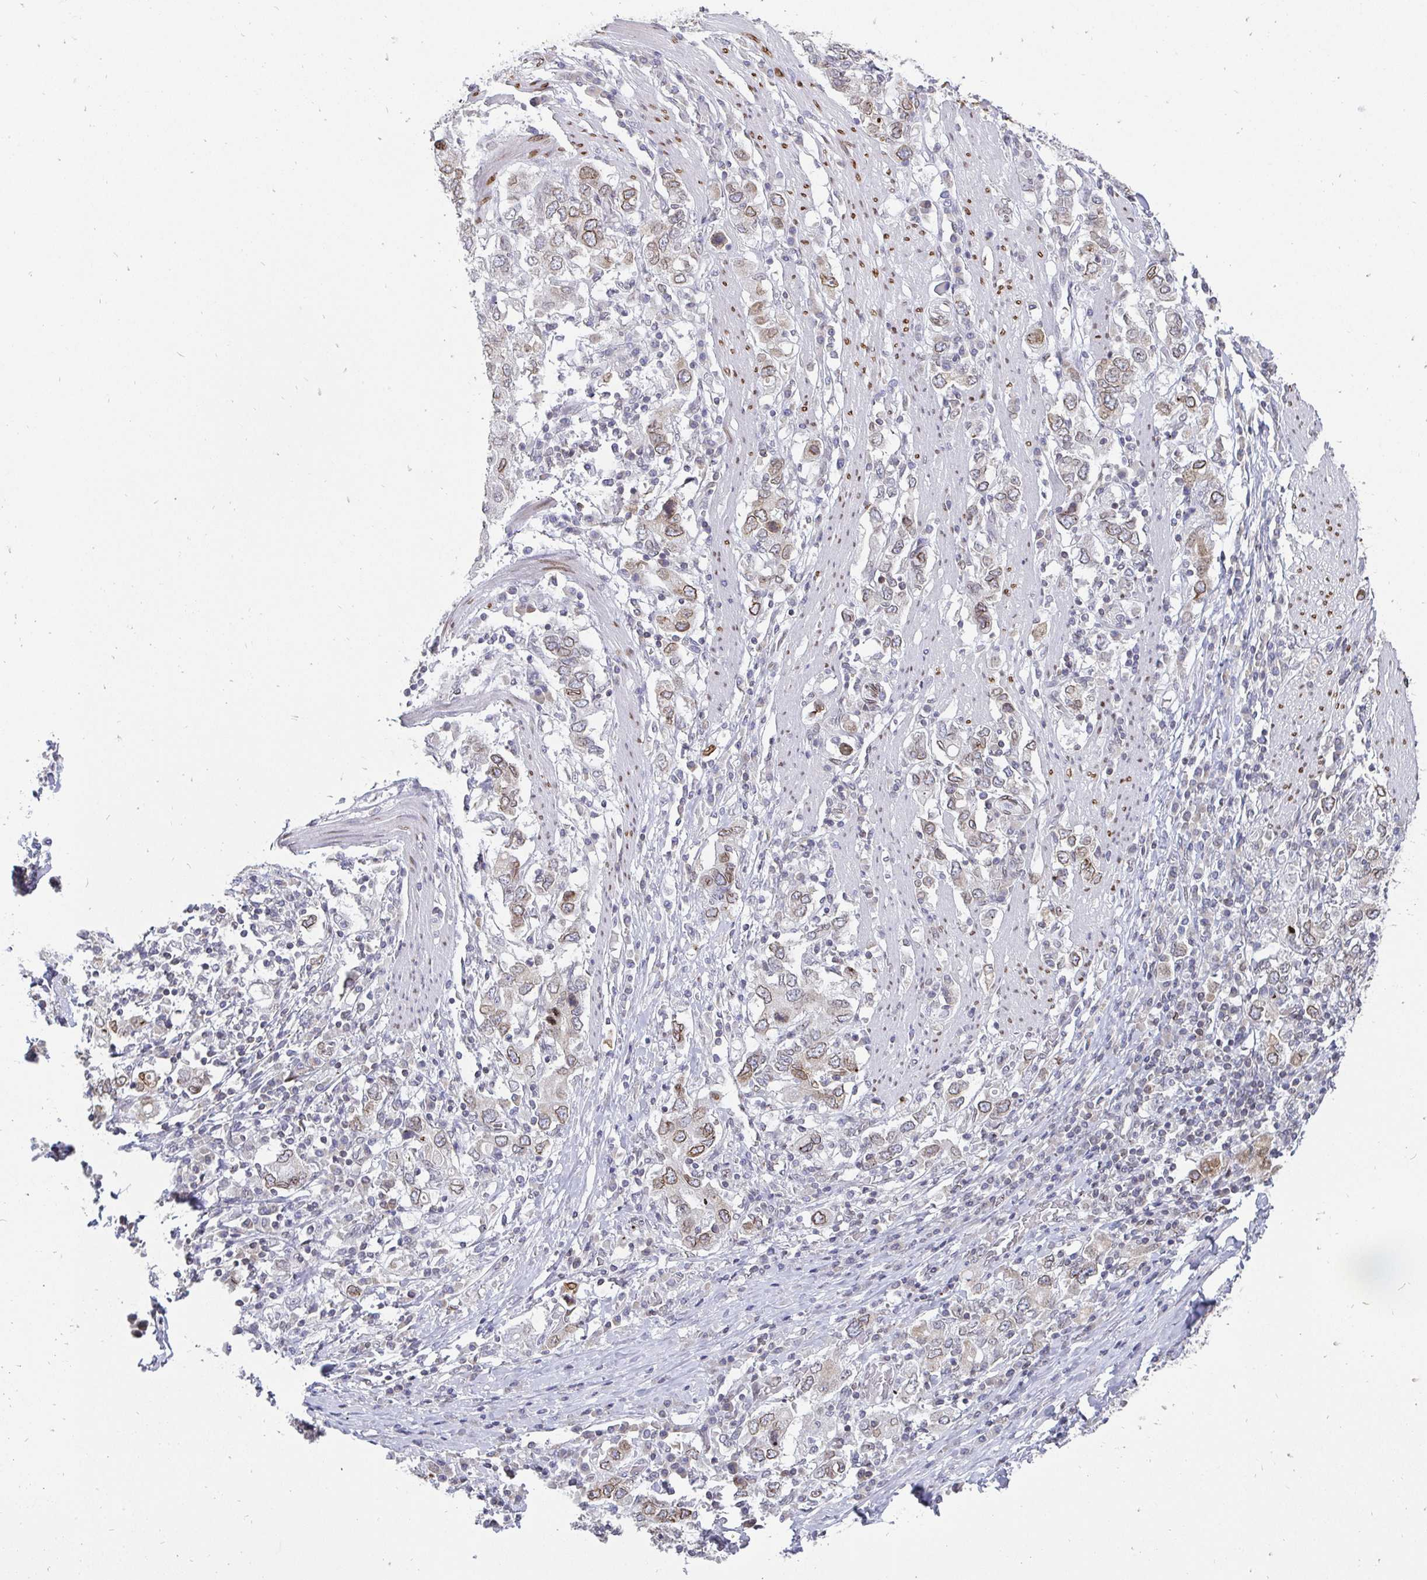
{"staining": {"intensity": "moderate", "quantity": "<25%", "location": "cytoplasmic/membranous,nuclear"}, "tissue": "stomach cancer", "cell_type": "Tumor cells", "image_type": "cancer", "snomed": [{"axis": "morphology", "description": "Adenocarcinoma, NOS"}, {"axis": "topography", "description": "Stomach, upper"}, {"axis": "topography", "description": "Stomach"}], "caption": "The image exhibits a brown stain indicating the presence of a protein in the cytoplasmic/membranous and nuclear of tumor cells in stomach adenocarcinoma. Nuclei are stained in blue.", "gene": "EMD", "patient": {"sex": "male", "age": 62}}